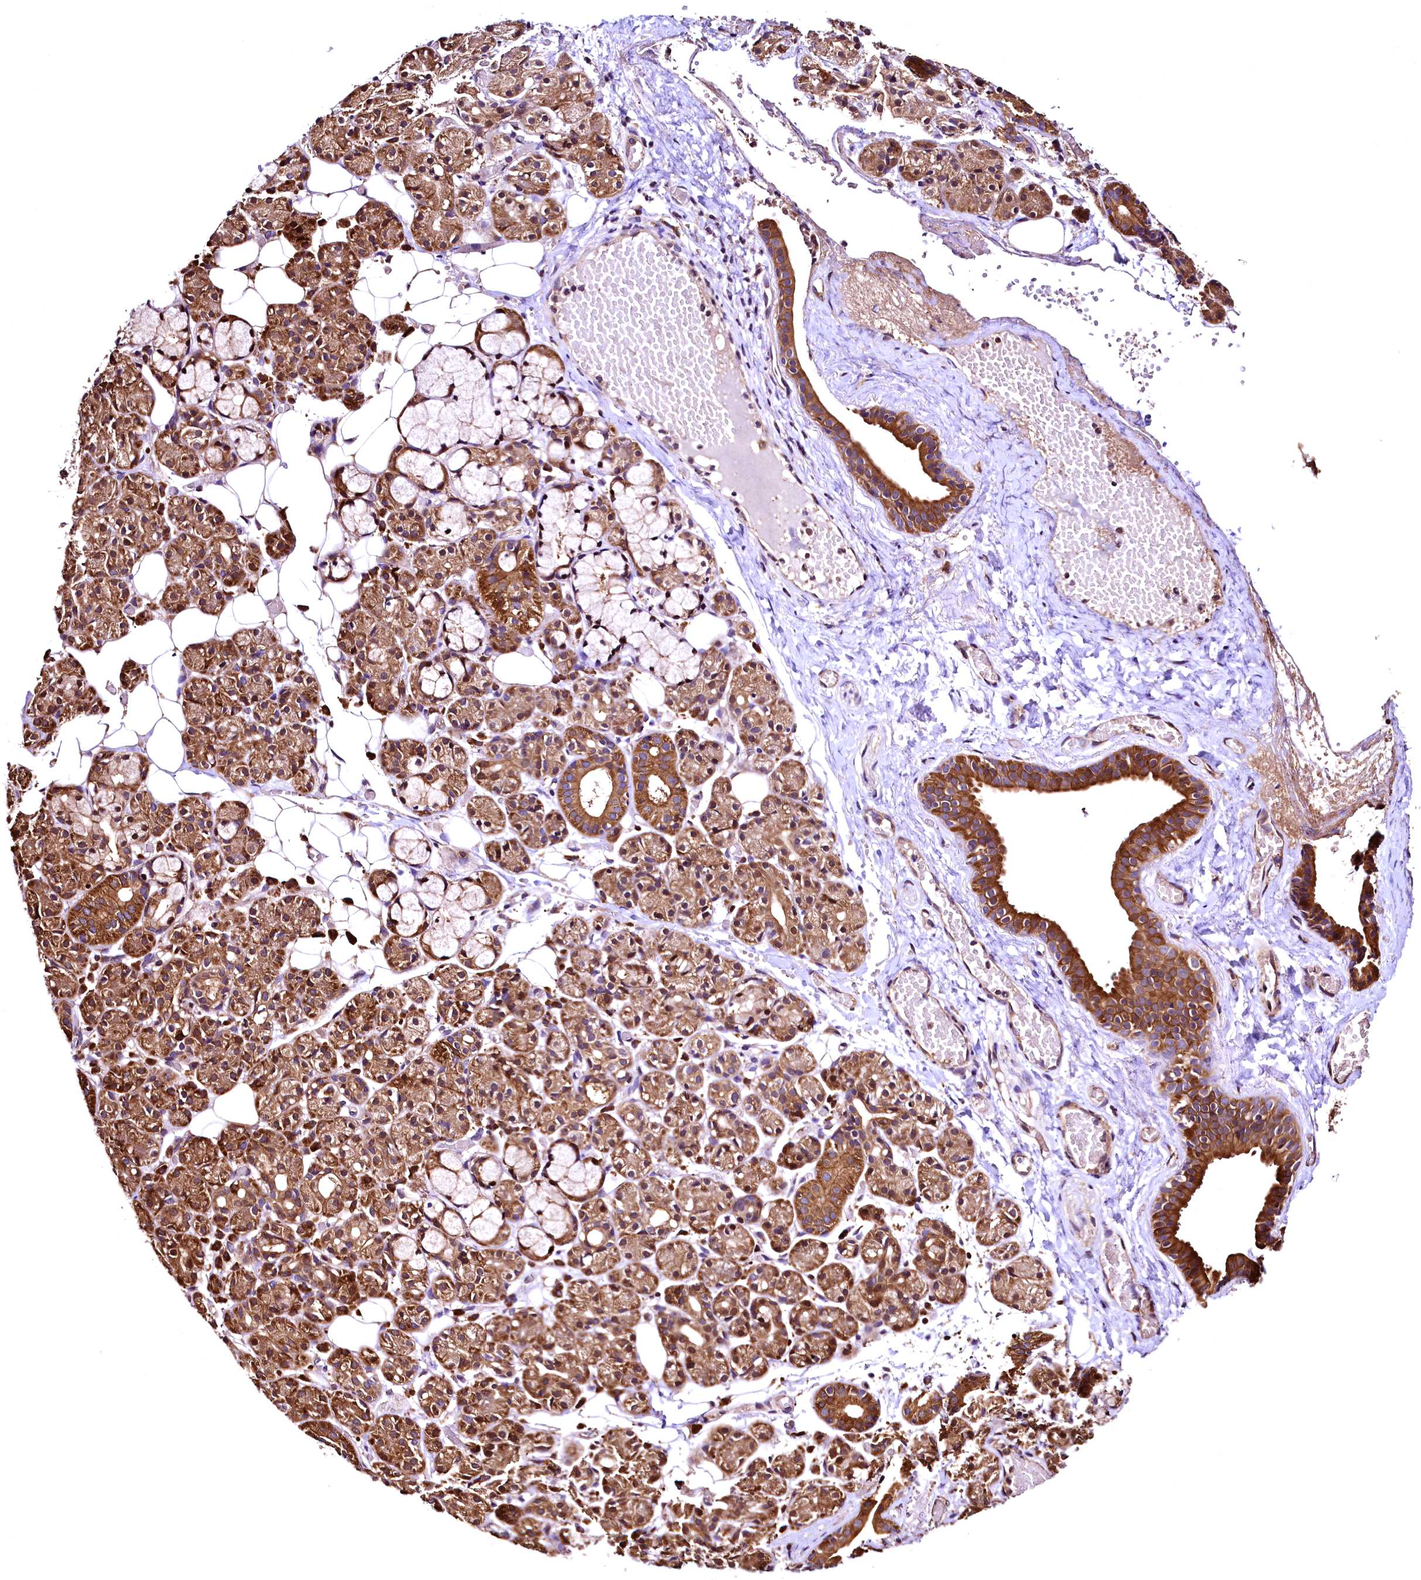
{"staining": {"intensity": "strong", "quantity": ">75%", "location": "cytoplasmic/membranous,nuclear"}, "tissue": "salivary gland", "cell_type": "Glandular cells", "image_type": "normal", "snomed": [{"axis": "morphology", "description": "Normal tissue, NOS"}, {"axis": "topography", "description": "Salivary gland"}], "caption": "Protein staining exhibits strong cytoplasmic/membranous,nuclear positivity in approximately >75% of glandular cells in benign salivary gland. (DAB (3,3'-diaminobenzidine) = brown stain, brightfield microscopy at high magnification).", "gene": "LRSAM1", "patient": {"sex": "male", "age": 63}}